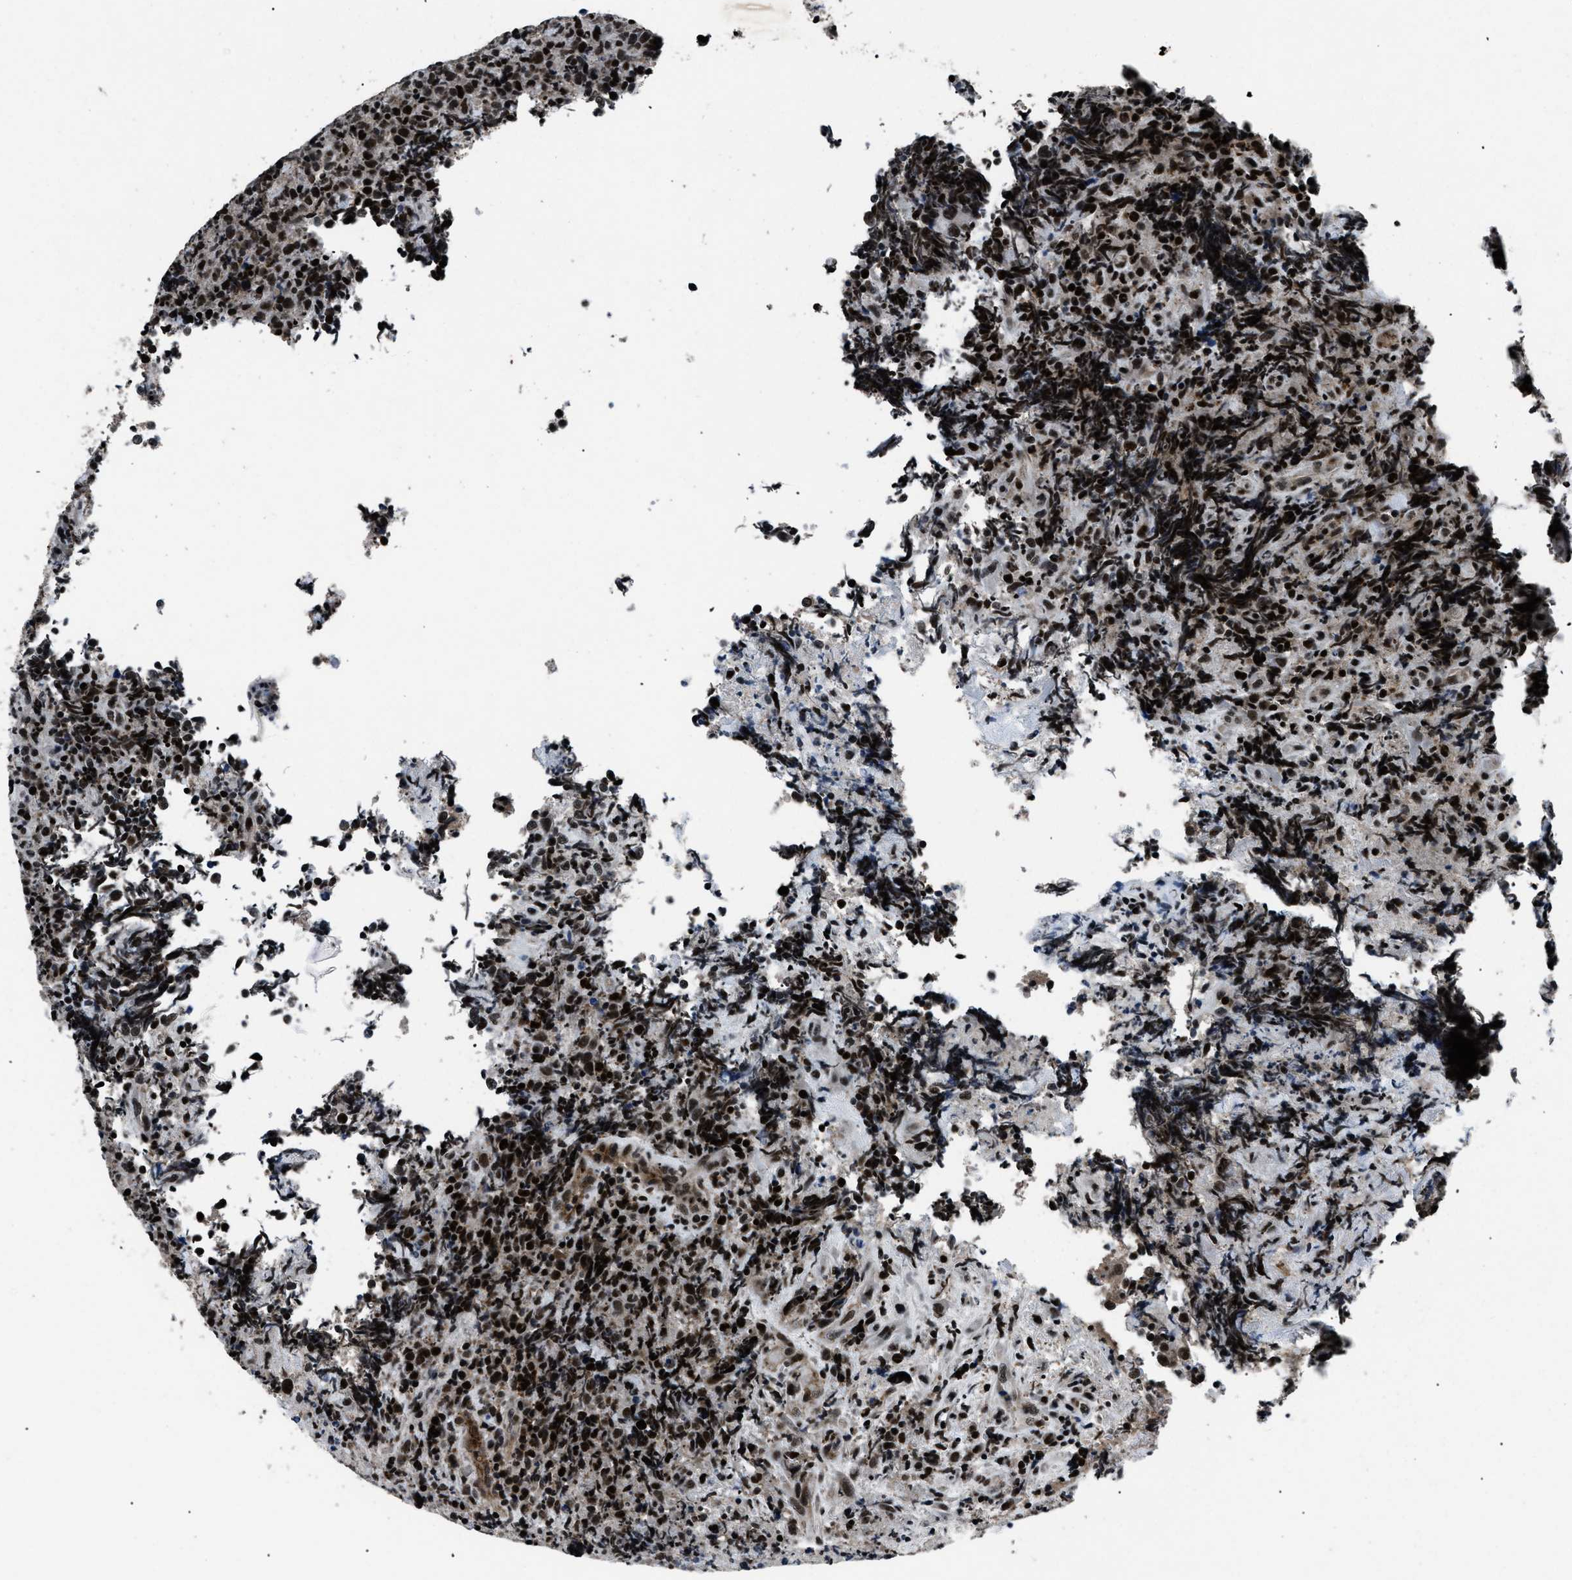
{"staining": {"intensity": "strong", "quantity": ">75%", "location": "nuclear"}, "tissue": "lymphoma", "cell_type": "Tumor cells", "image_type": "cancer", "snomed": [{"axis": "morphology", "description": "Malignant lymphoma, non-Hodgkin's type, High grade"}, {"axis": "topography", "description": "Tonsil"}], "caption": "High-grade malignant lymphoma, non-Hodgkin's type stained with immunohistochemistry shows strong nuclear expression in approximately >75% of tumor cells.", "gene": "SMARCB1", "patient": {"sex": "female", "age": 36}}